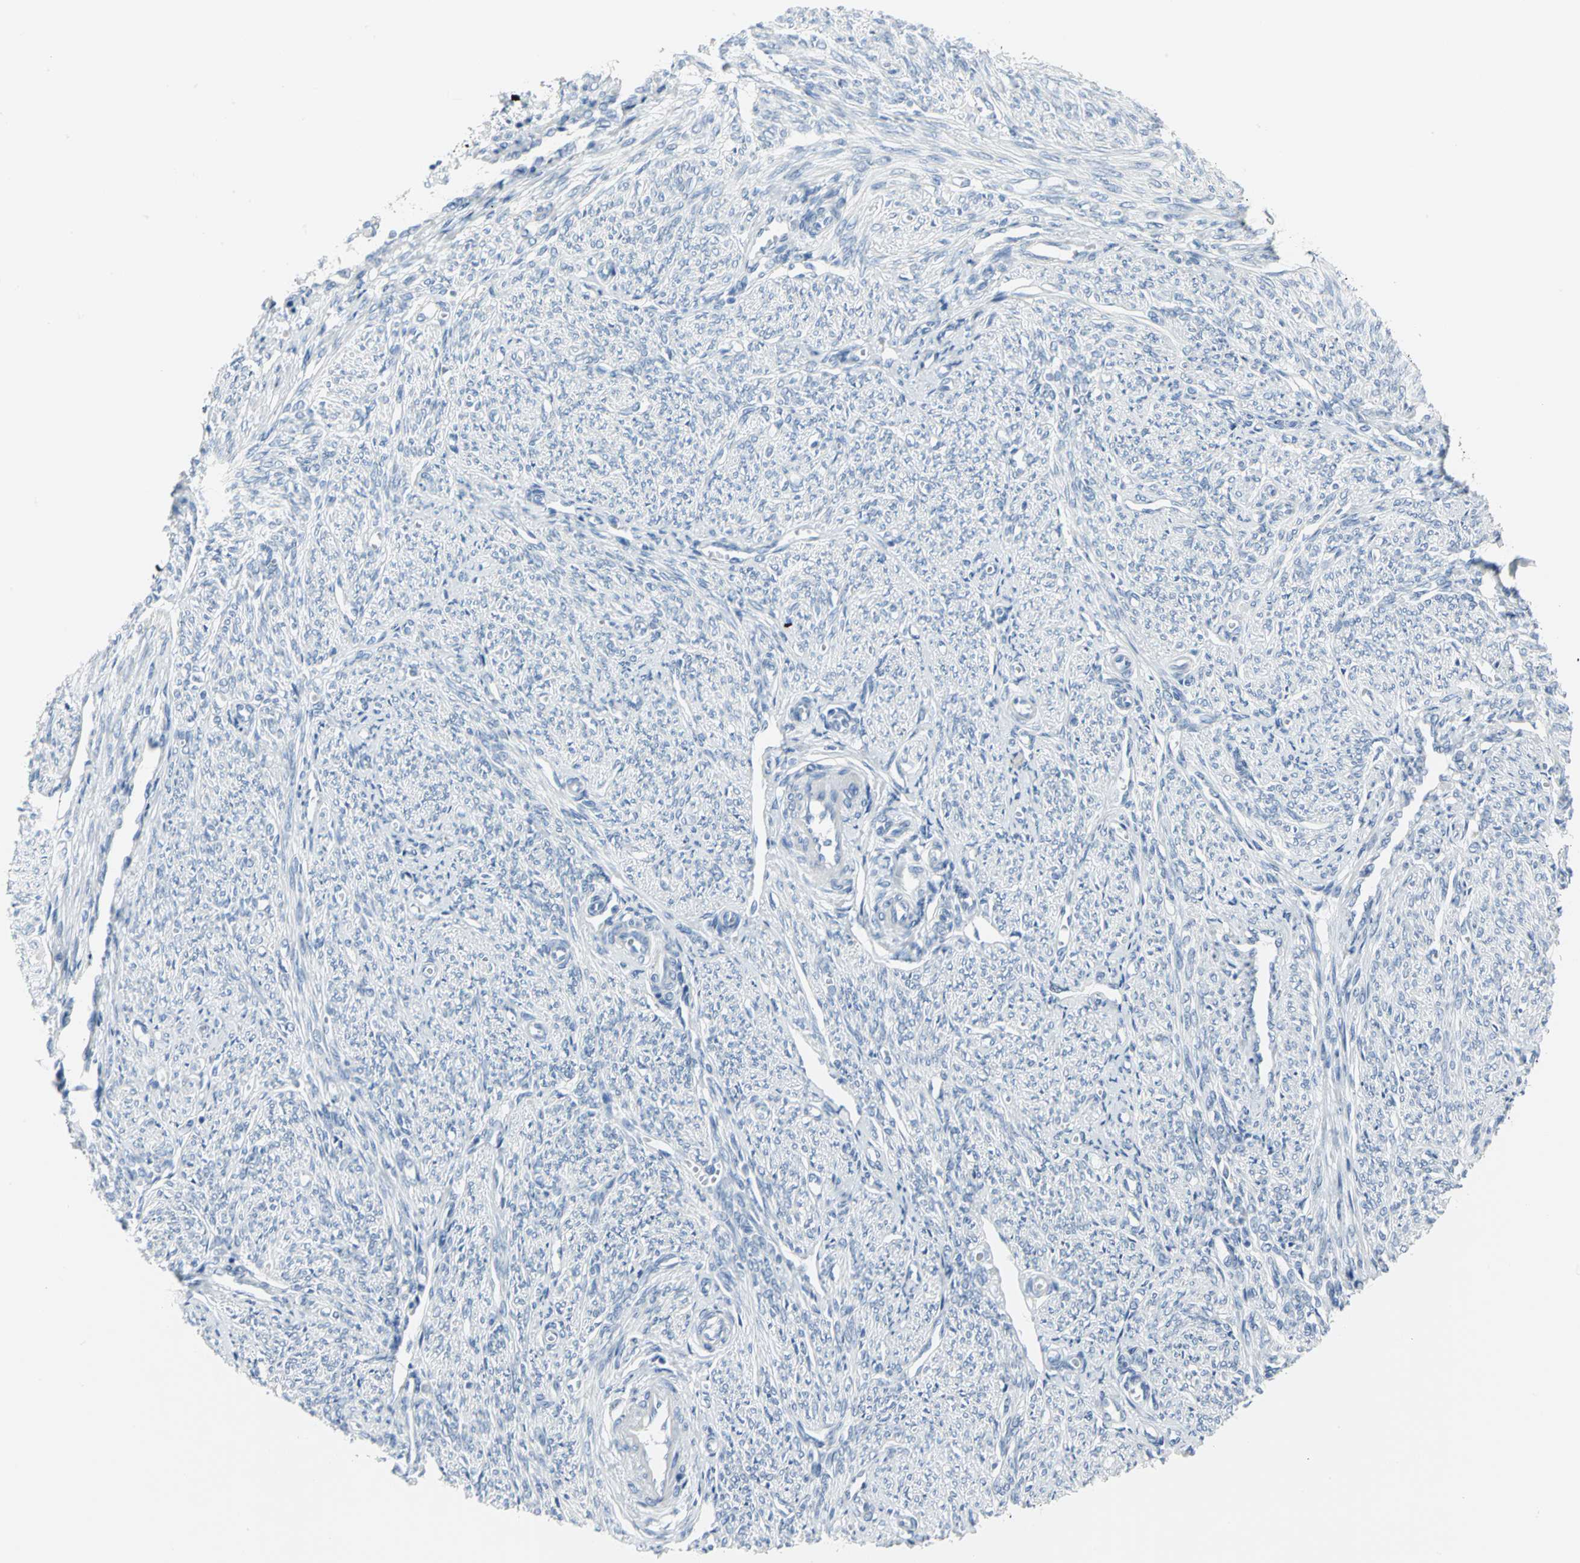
{"staining": {"intensity": "negative", "quantity": "none", "location": "none"}, "tissue": "smooth muscle", "cell_type": "Smooth muscle cells", "image_type": "normal", "snomed": [{"axis": "morphology", "description": "Normal tissue, NOS"}, {"axis": "topography", "description": "Smooth muscle"}], "caption": "Immunohistochemical staining of benign smooth muscle shows no significant staining in smooth muscle cells. (DAB IHC, high magnification).", "gene": "MCM3", "patient": {"sex": "female", "age": 65}}